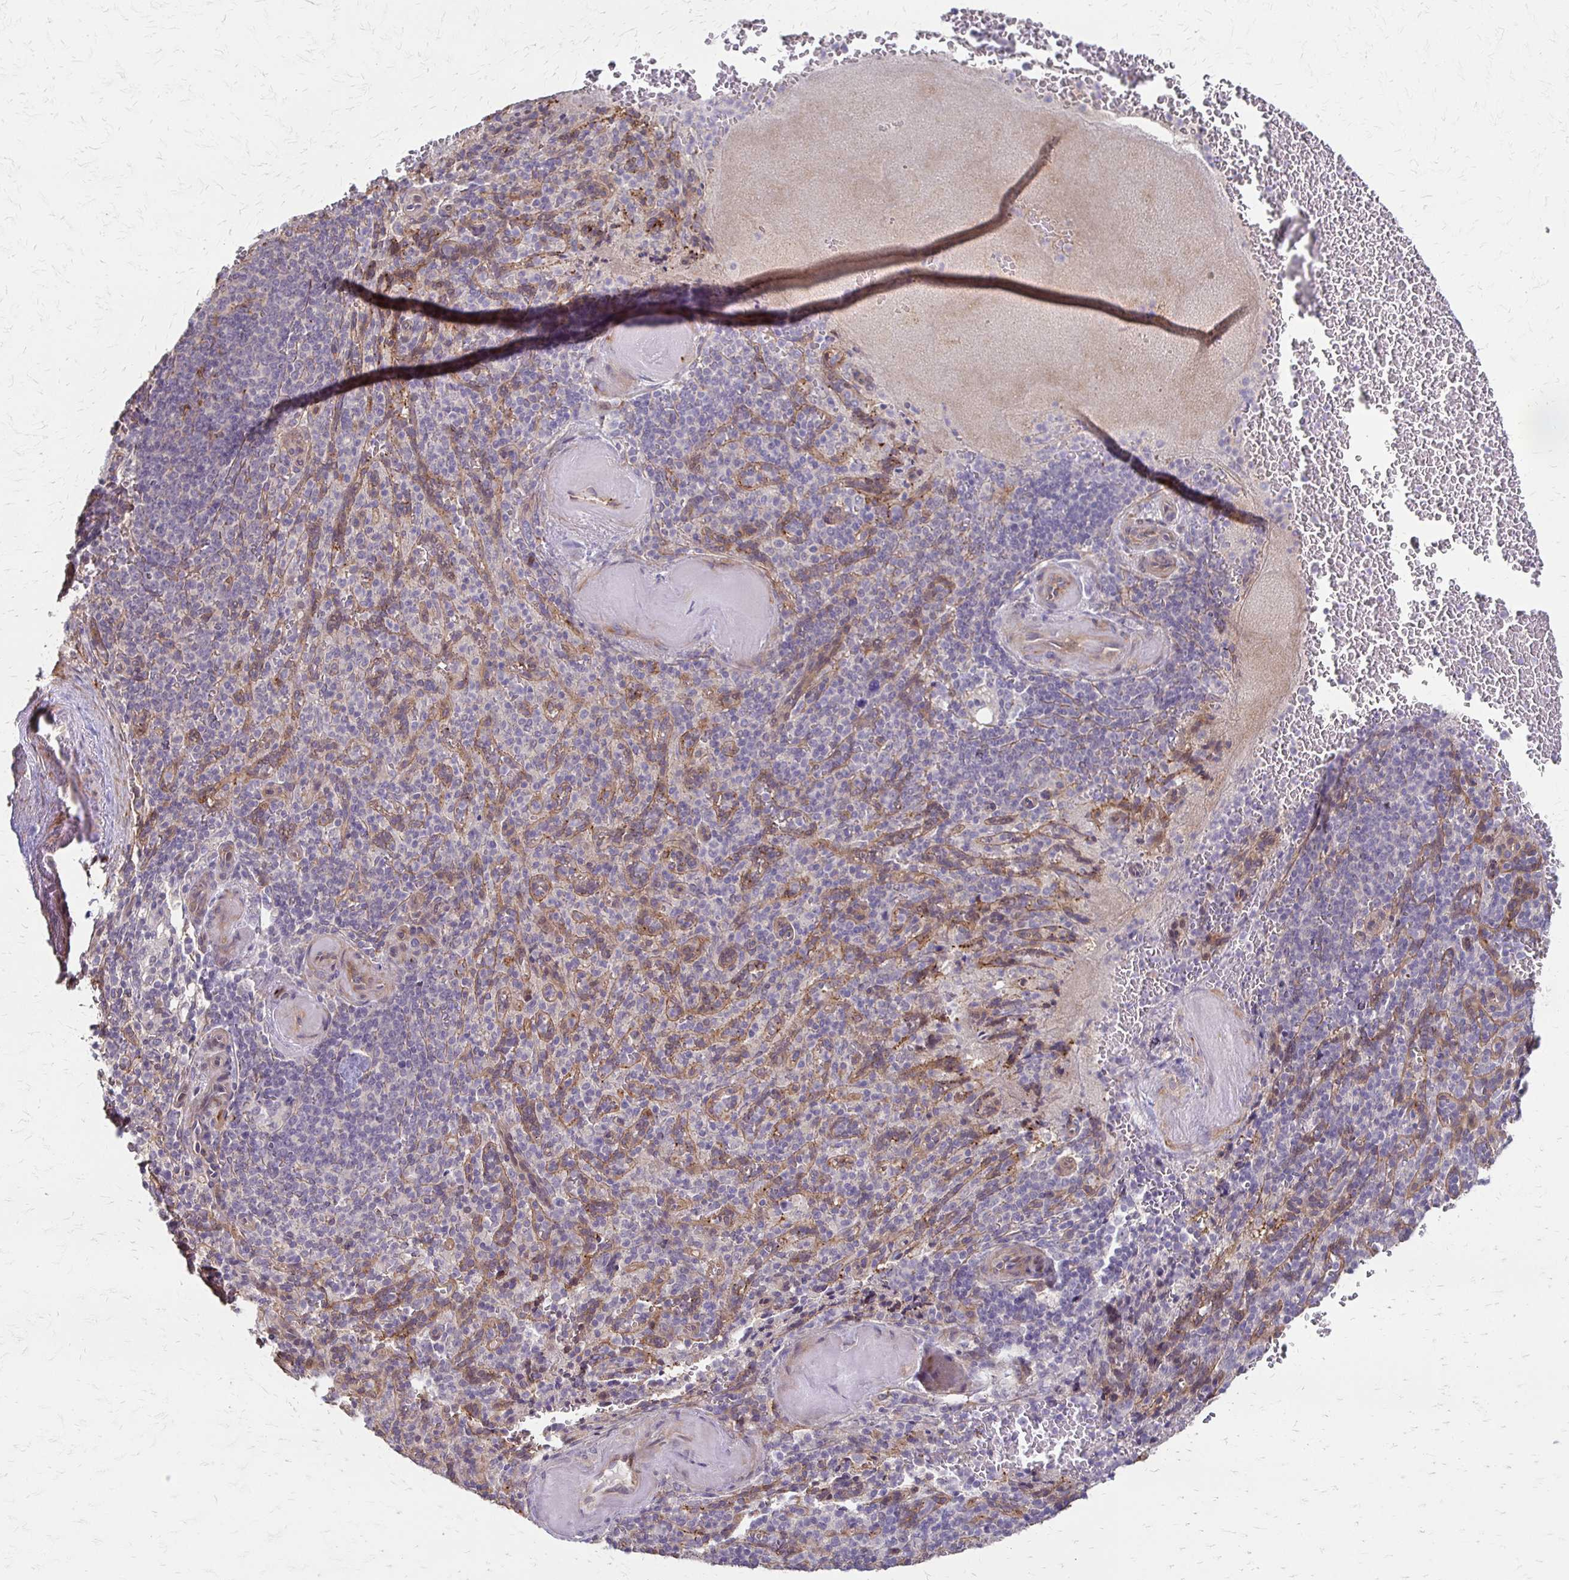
{"staining": {"intensity": "weak", "quantity": "<25%", "location": "cytoplasmic/membranous"}, "tissue": "spleen", "cell_type": "Cells in red pulp", "image_type": "normal", "snomed": [{"axis": "morphology", "description": "Normal tissue, NOS"}, {"axis": "topography", "description": "Spleen"}], "caption": "An IHC image of normal spleen is shown. There is no staining in cells in red pulp of spleen.", "gene": "CFL2", "patient": {"sex": "female", "age": 74}}